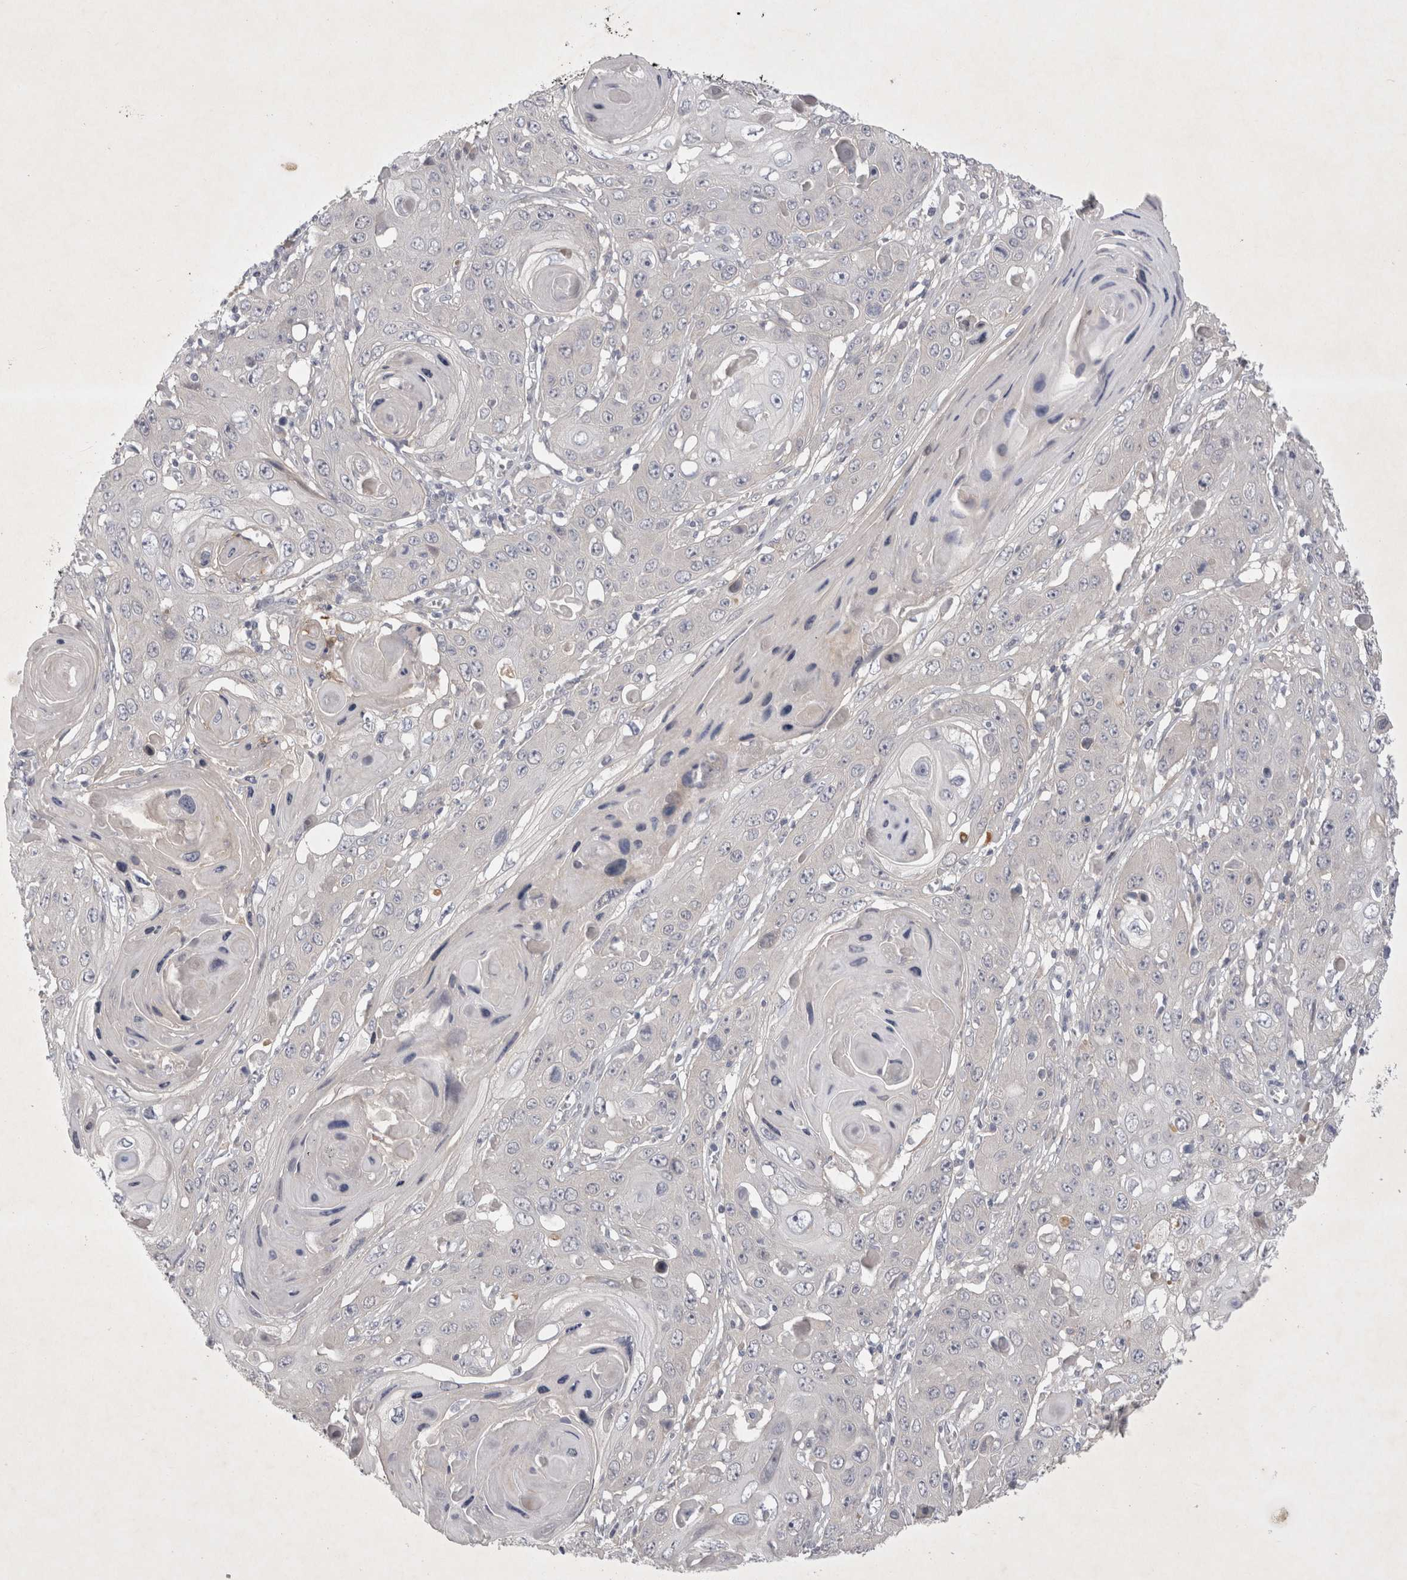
{"staining": {"intensity": "negative", "quantity": "none", "location": "none"}, "tissue": "skin cancer", "cell_type": "Tumor cells", "image_type": "cancer", "snomed": [{"axis": "morphology", "description": "Squamous cell carcinoma, NOS"}, {"axis": "topography", "description": "Skin"}], "caption": "The immunohistochemistry (IHC) photomicrograph has no significant positivity in tumor cells of squamous cell carcinoma (skin) tissue.", "gene": "BZW2", "patient": {"sex": "male", "age": 55}}